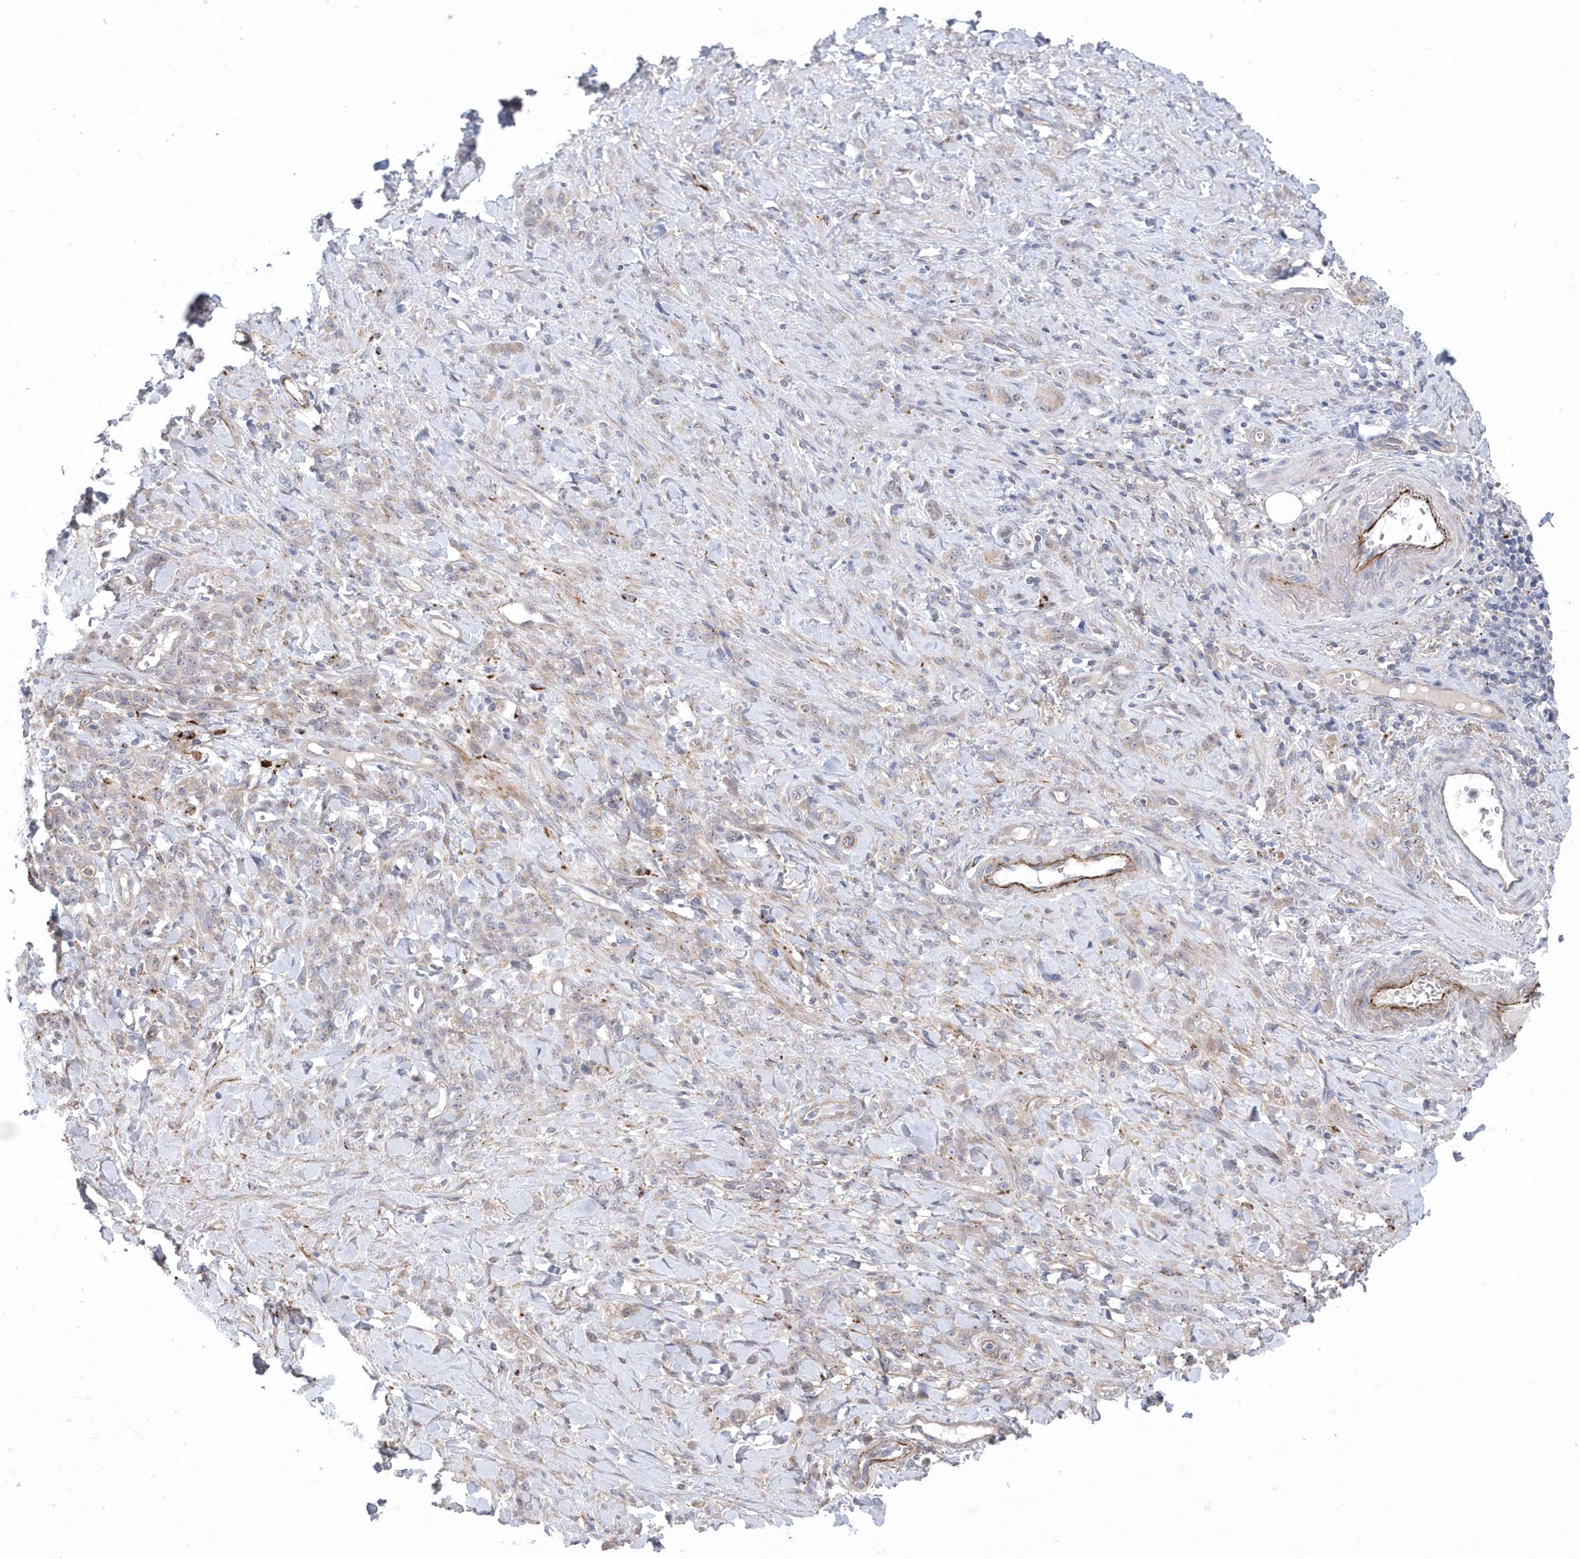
{"staining": {"intensity": "negative", "quantity": "none", "location": "none"}, "tissue": "stomach cancer", "cell_type": "Tumor cells", "image_type": "cancer", "snomed": [{"axis": "morphology", "description": "Normal tissue, NOS"}, {"axis": "morphology", "description": "Adenocarcinoma, NOS"}, {"axis": "topography", "description": "Stomach"}], "caption": "High power microscopy image of an immunohistochemistry (IHC) histopathology image of stomach cancer, revealing no significant expression in tumor cells.", "gene": "ANAPC1", "patient": {"sex": "male", "age": 82}}